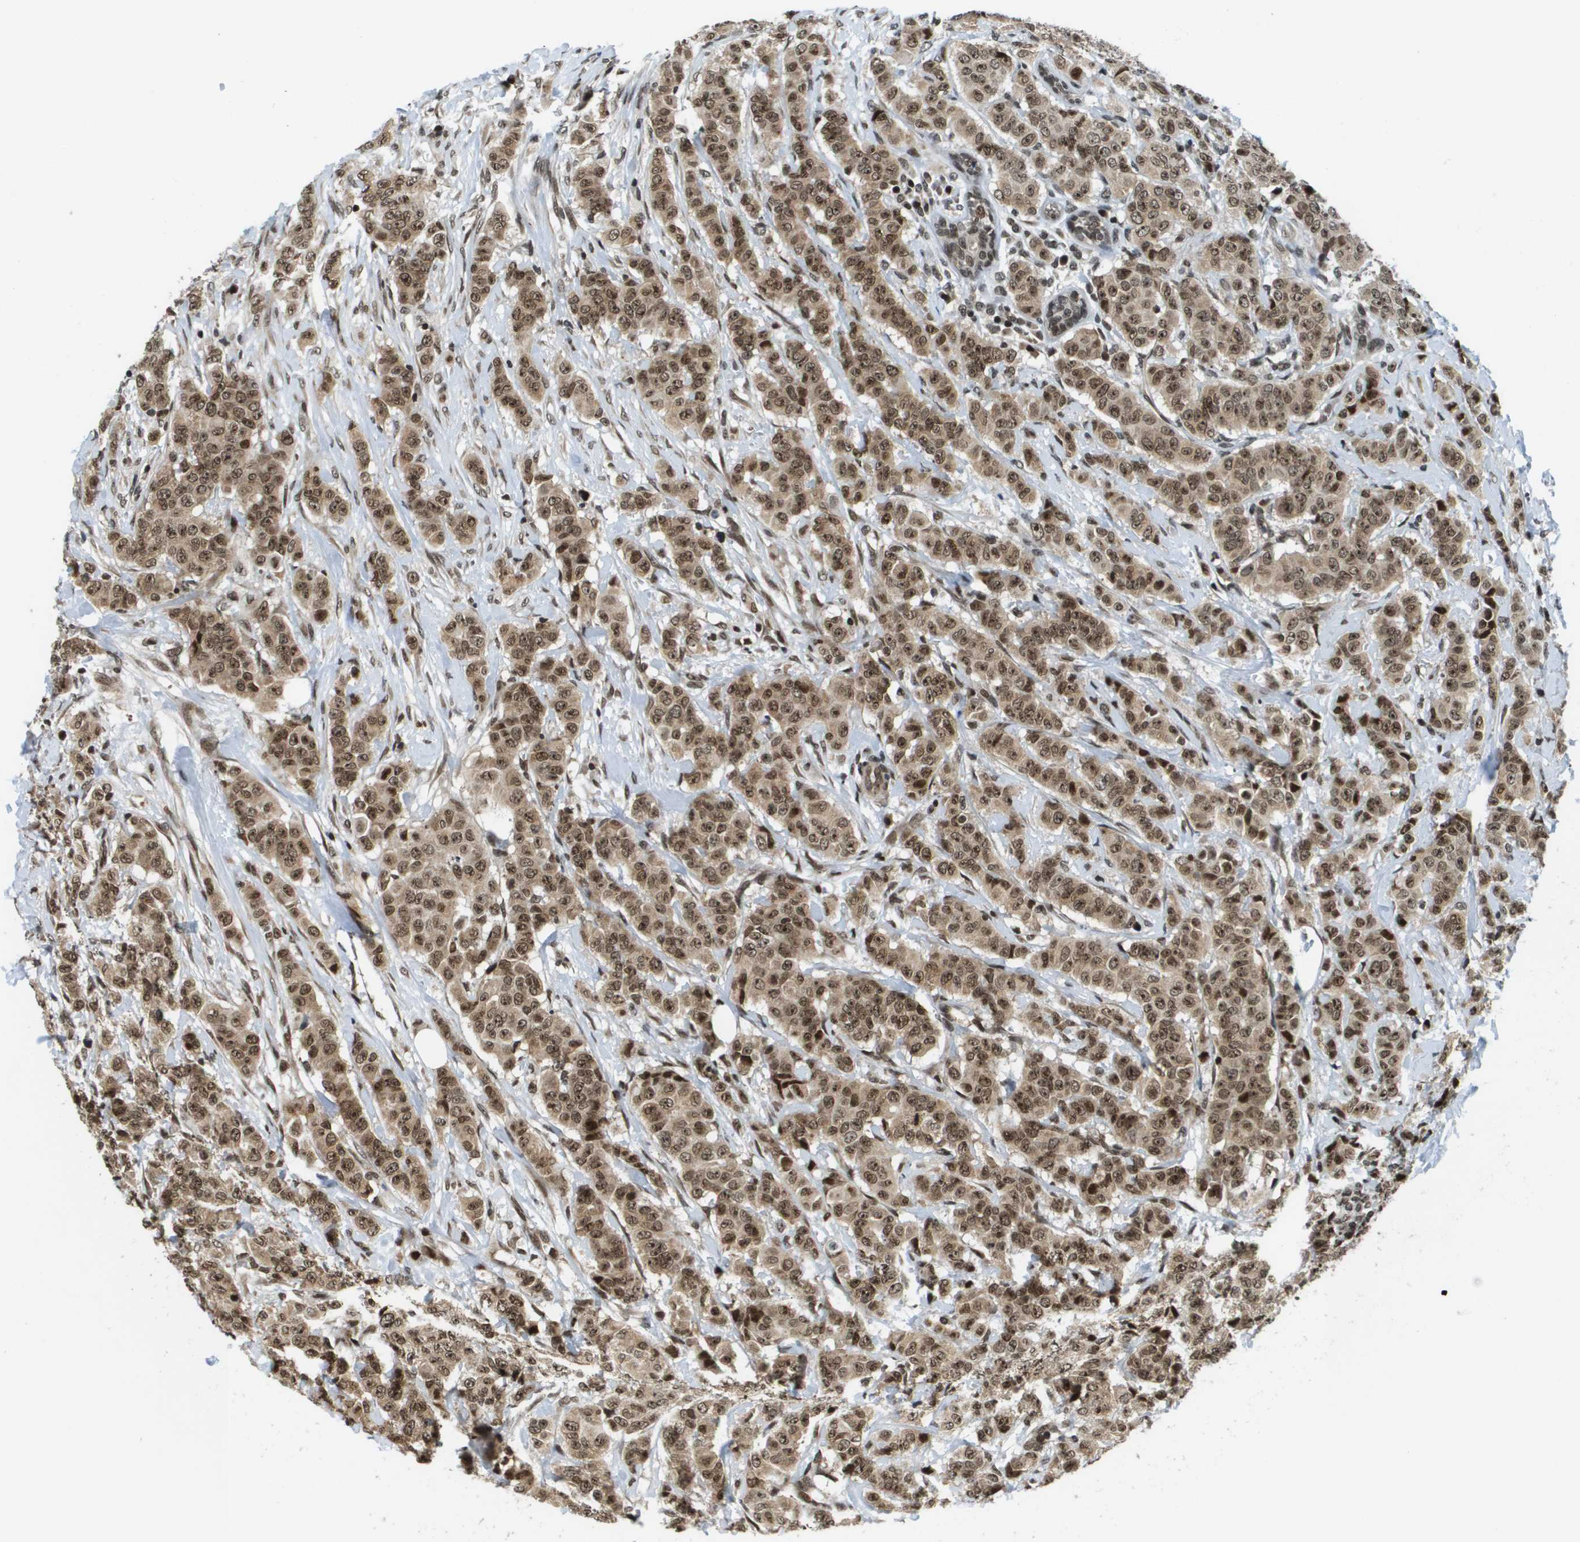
{"staining": {"intensity": "moderate", "quantity": ">75%", "location": "cytoplasmic/membranous,nuclear"}, "tissue": "breast cancer", "cell_type": "Tumor cells", "image_type": "cancer", "snomed": [{"axis": "morphology", "description": "Normal tissue, NOS"}, {"axis": "morphology", "description": "Duct carcinoma"}, {"axis": "topography", "description": "Breast"}], "caption": "Breast invasive ductal carcinoma tissue displays moderate cytoplasmic/membranous and nuclear expression in approximately >75% of tumor cells, visualized by immunohistochemistry.", "gene": "RECQL4", "patient": {"sex": "female", "age": 40}}